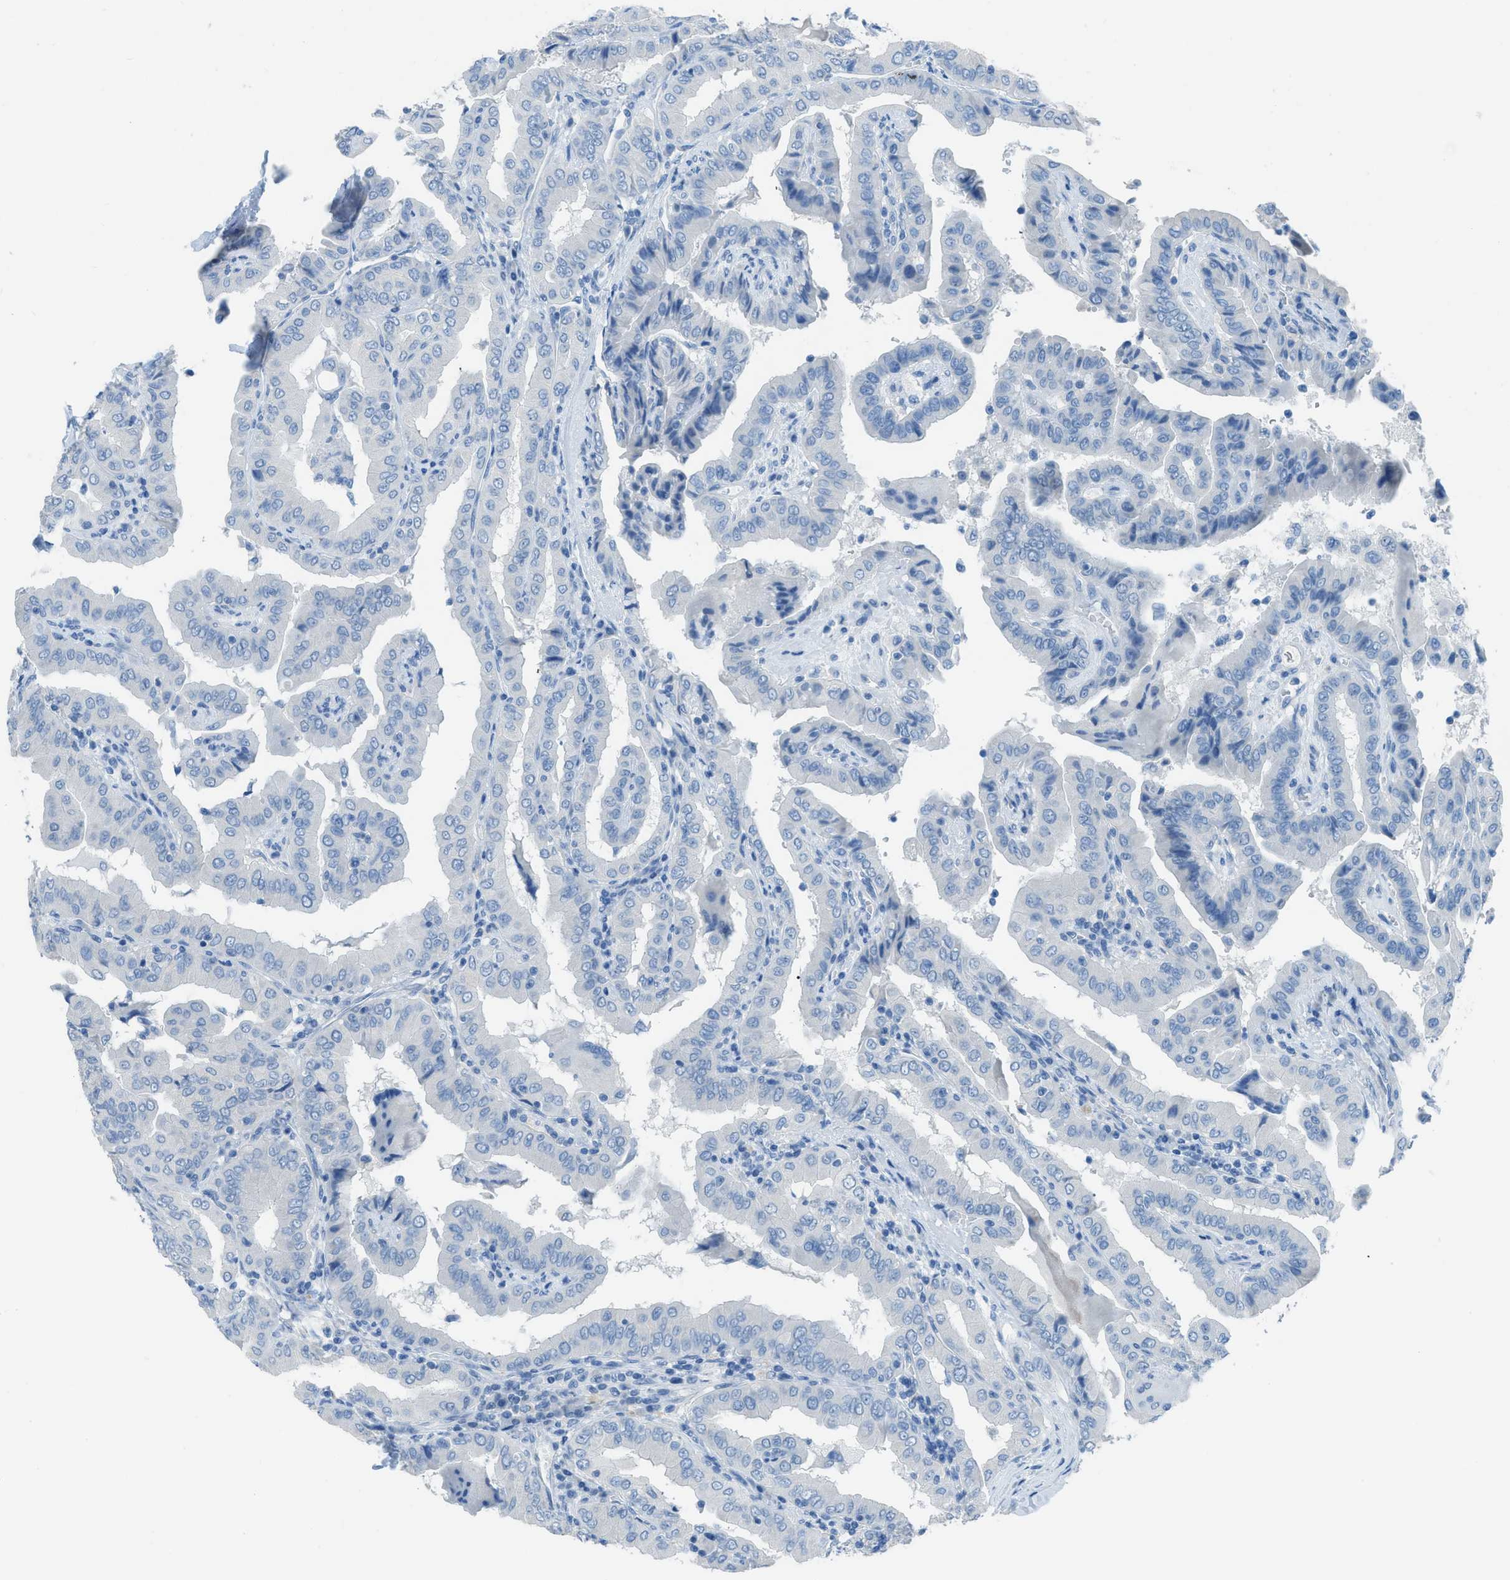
{"staining": {"intensity": "negative", "quantity": "none", "location": "none"}, "tissue": "thyroid cancer", "cell_type": "Tumor cells", "image_type": "cancer", "snomed": [{"axis": "morphology", "description": "Papillary adenocarcinoma, NOS"}, {"axis": "topography", "description": "Thyroid gland"}], "caption": "This micrograph is of papillary adenocarcinoma (thyroid) stained with immunohistochemistry (IHC) to label a protein in brown with the nuclei are counter-stained blue. There is no positivity in tumor cells.", "gene": "ACAN", "patient": {"sex": "male", "age": 33}}